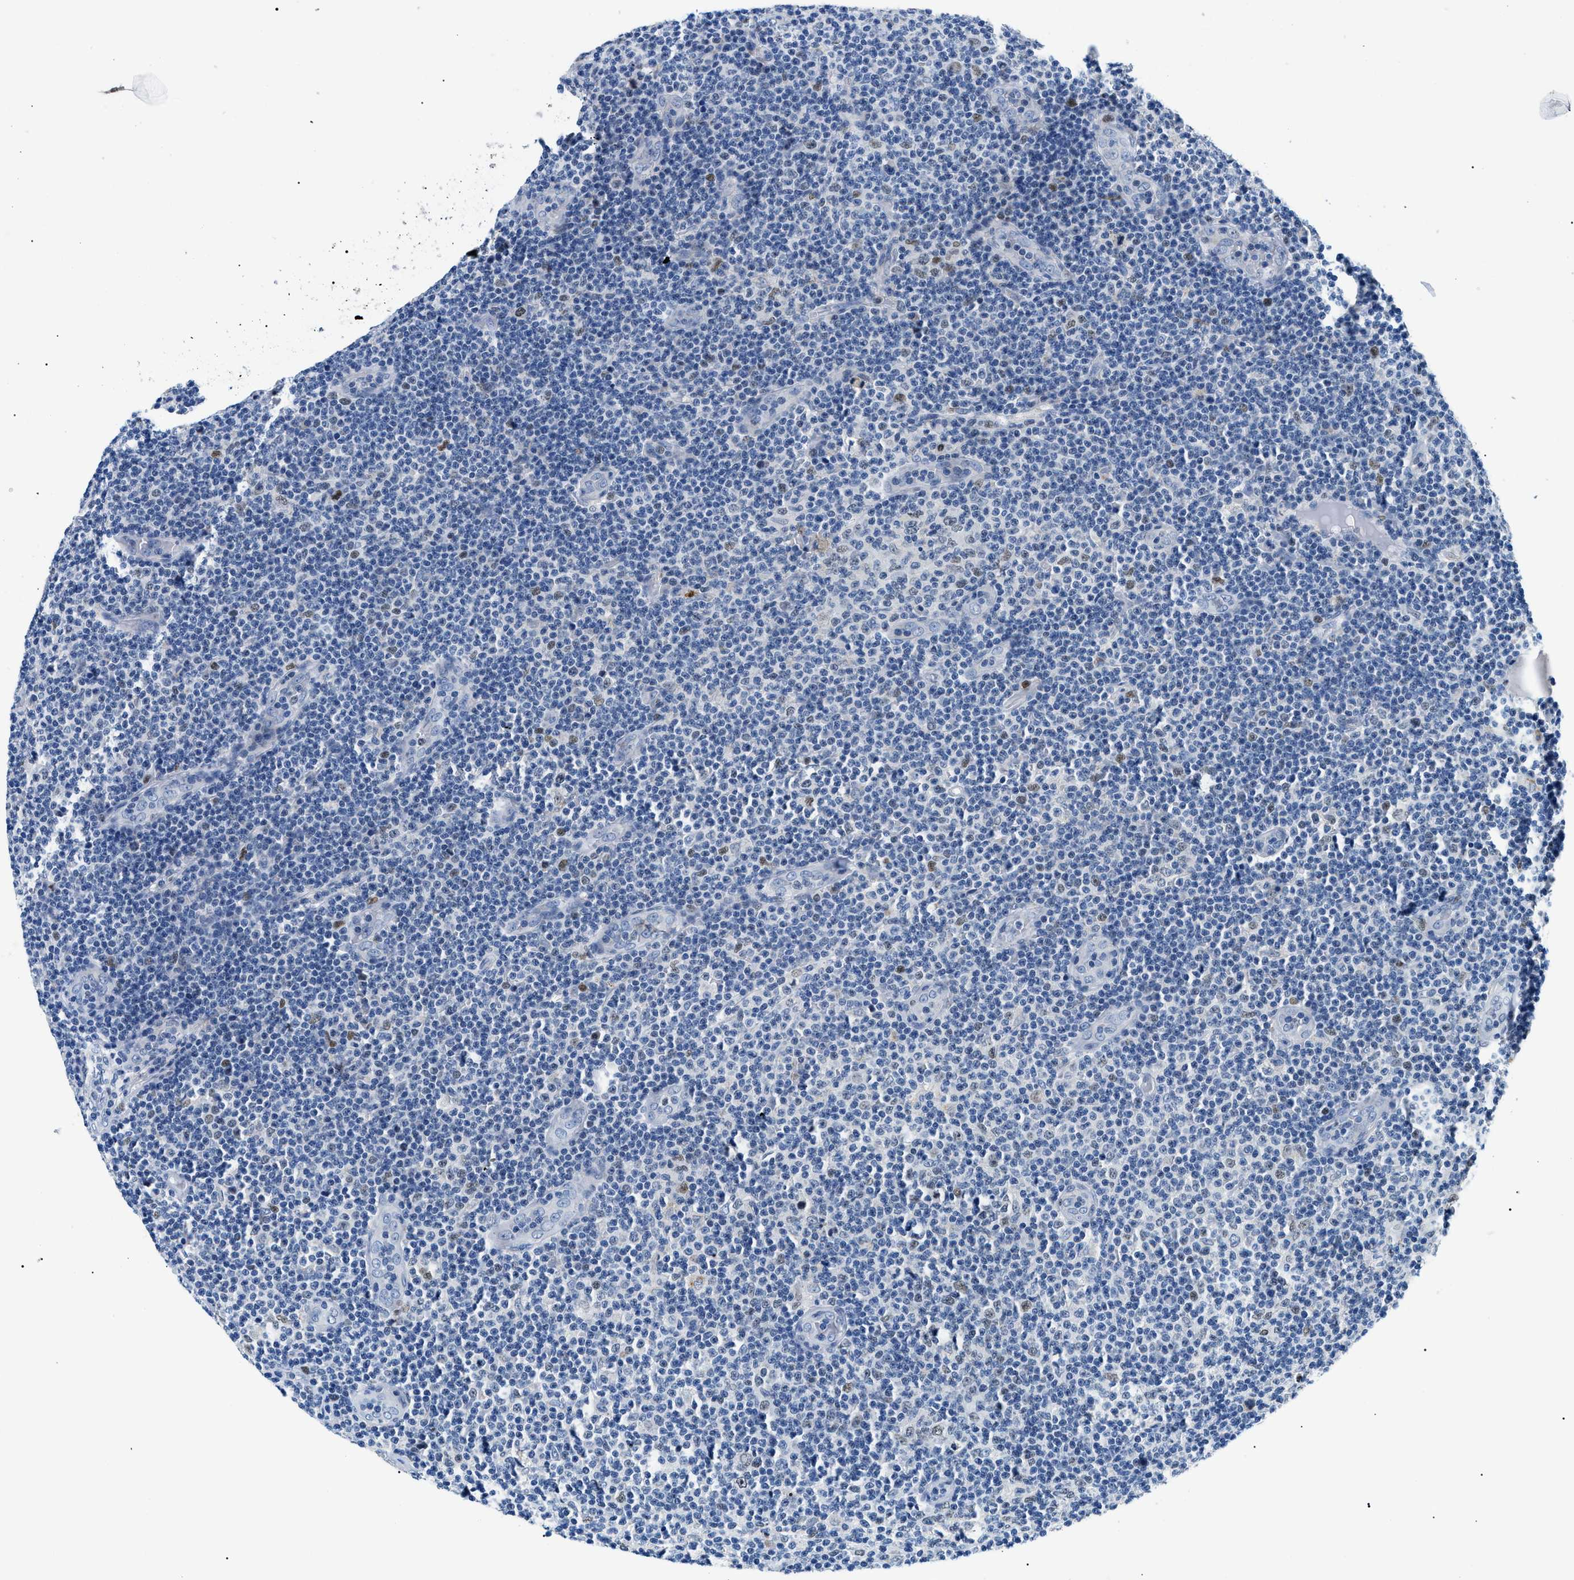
{"staining": {"intensity": "negative", "quantity": "none", "location": "none"}, "tissue": "lymphoma", "cell_type": "Tumor cells", "image_type": "cancer", "snomed": [{"axis": "morphology", "description": "Malignant lymphoma, non-Hodgkin's type, Low grade"}, {"axis": "topography", "description": "Lymph node"}], "caption": "Tumor cells show no significant protein expression in lymphoma.", "gene": "SMARCC1", "patient": {"sex": "male", "age": 83}}